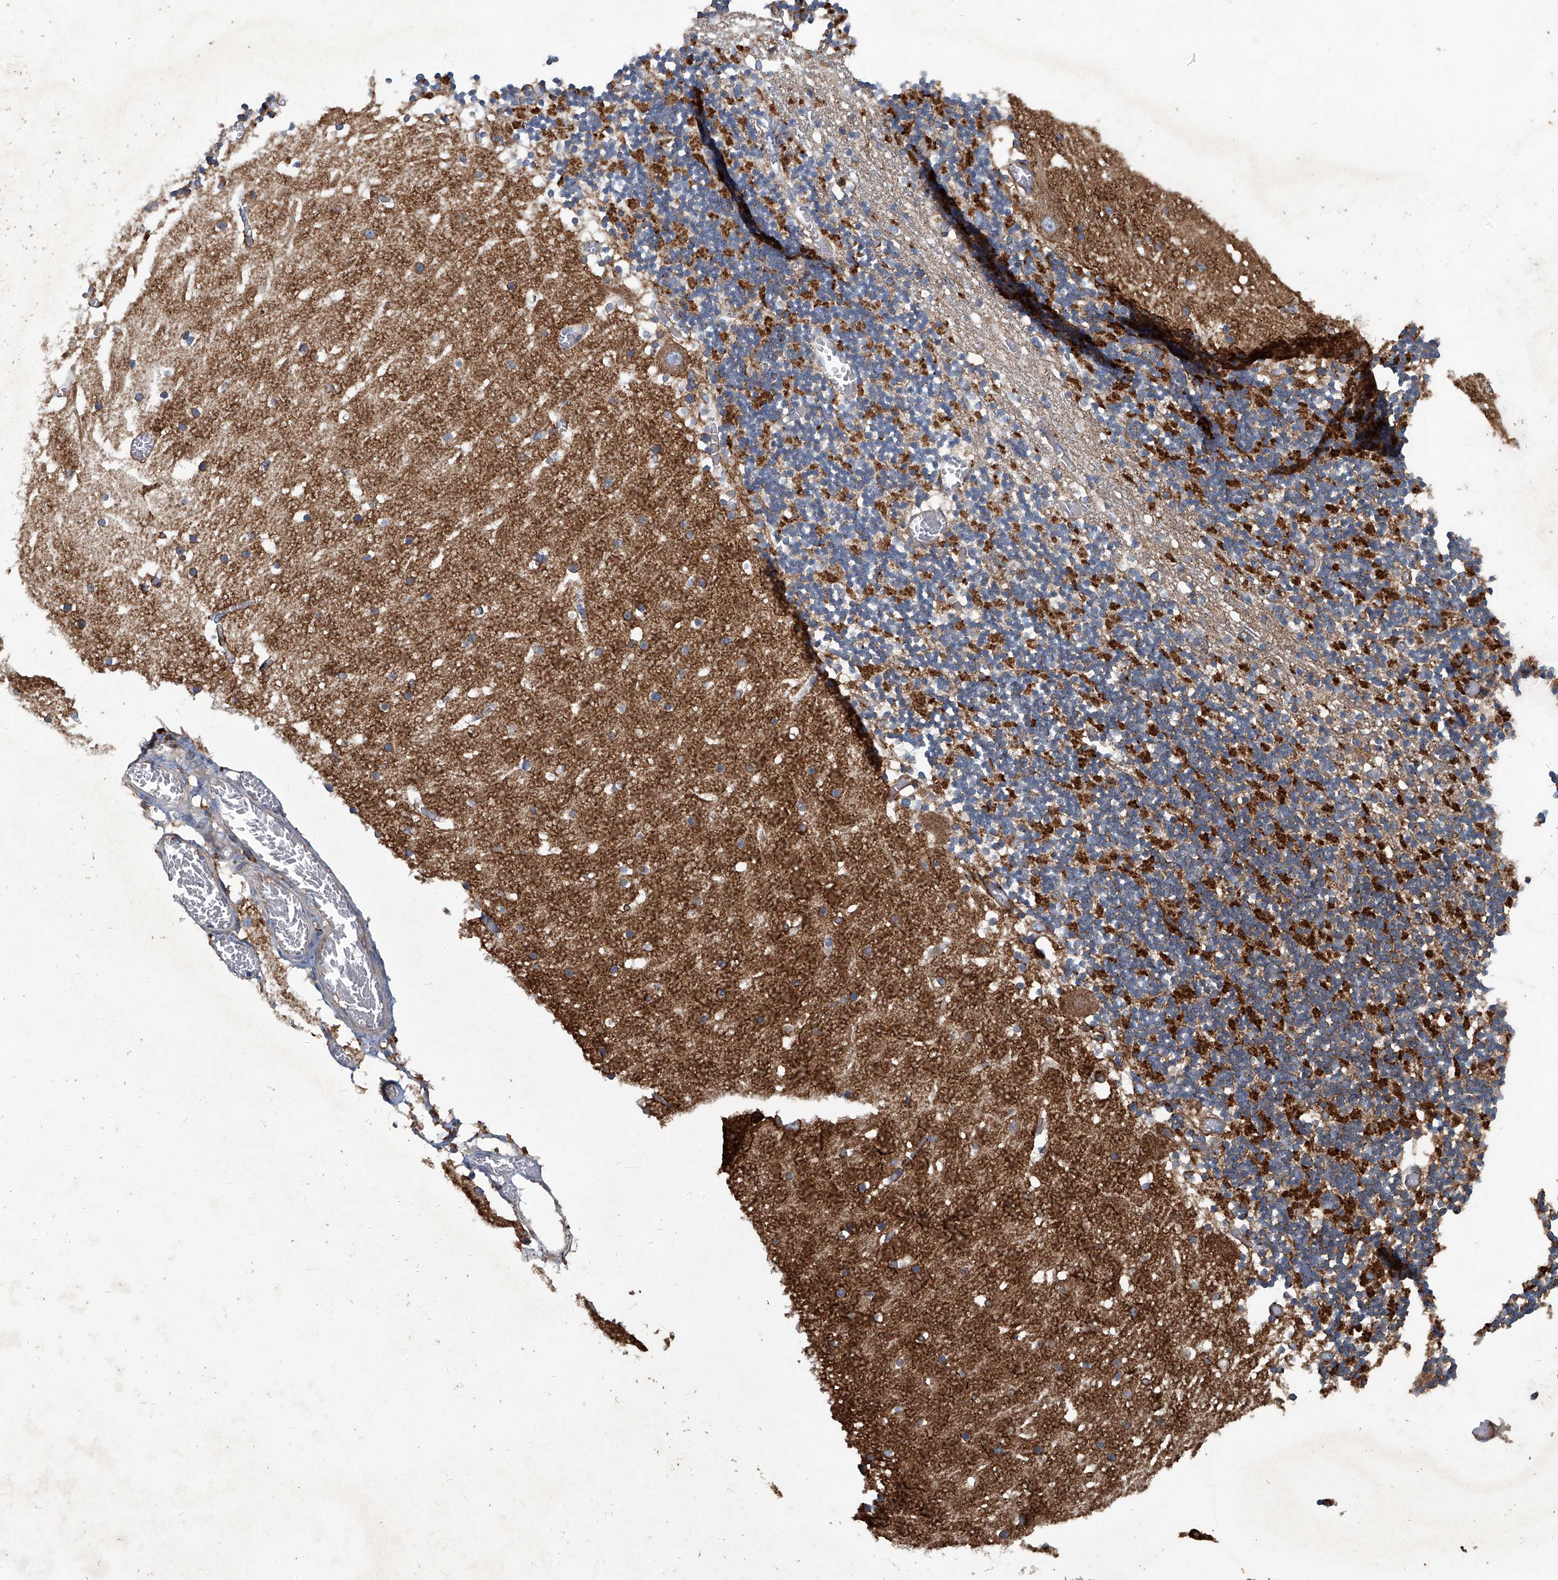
{"staining": {"intensity": "weak", "quantity": "<25%", "location": "cytoplasmic/membranous"}, "tissue": "cerebellum", "cell_type": "Cells in granular layer", "image_type": "normal", "snomed": [{"axis": "morphology", "description": "Normal tissue, NOS"}, {"axis": "topography", "description": "Cerebellum"}], "caption": "Immunohistochemistry (IHC) photomicrograph of unremarkable cerebellum: cerebellum stained with DAB demonstrates no significant protein staining in cells in granular layer. (DAB IHC with hematoxylin counter stain).", "gene": "PIGH", "patient": {"sex": "female", "age": 28}}